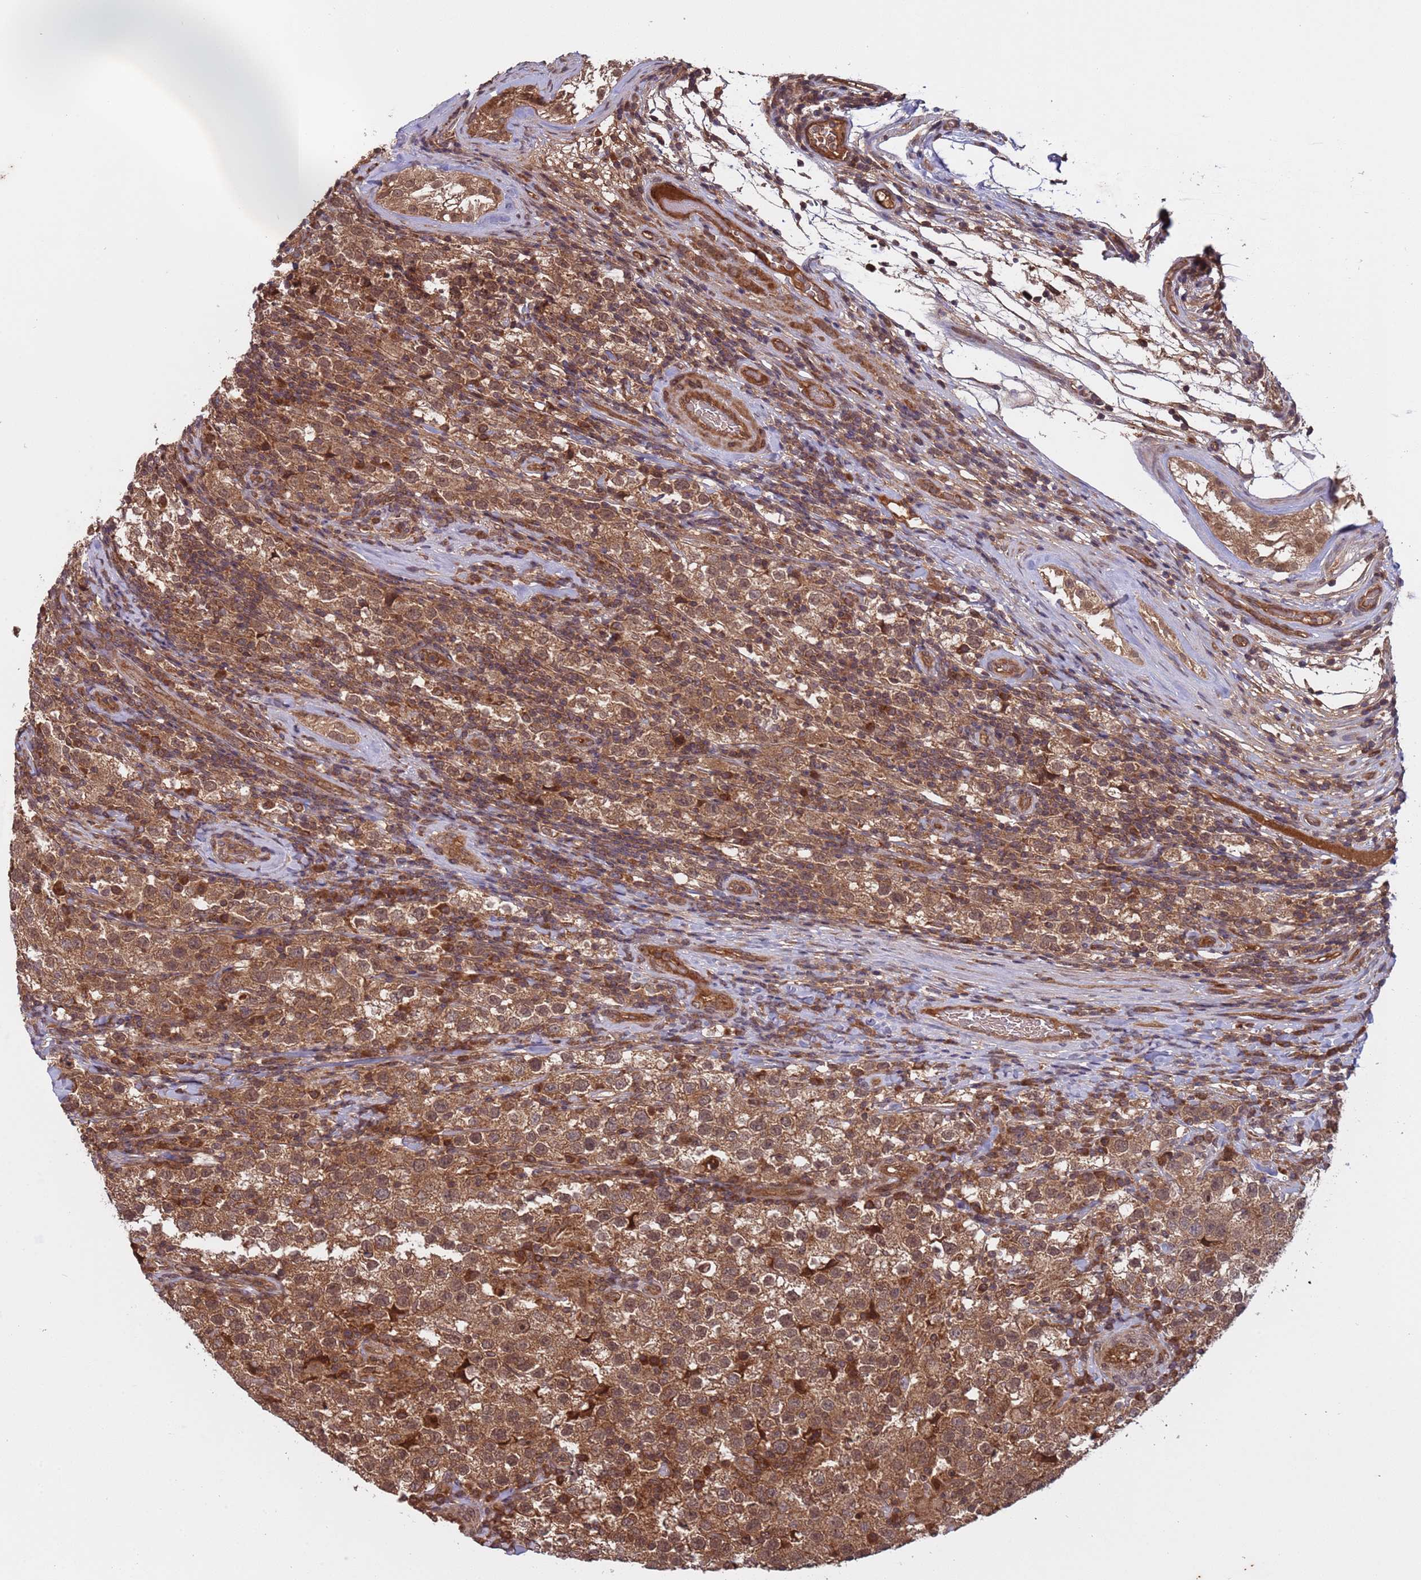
{"staining": {"intensity": "moderate", "quantity": ">75%", "location": "cytoplasmic/membranous,nuclear"}, "tissue": "testis cancer", "cell_type": "Tumor cells", "image_type": "cancer", "snomed": [{"axis": "morphology", "description": "Seminoma, NOS"}, {"axis": "morphology", "description": "Carcinoma, Embryonal, NOS"}, {"axis": "topography", "description": "Testis"}], "caption": "This histopathology image exhibits immunohistochemistry staining of embryonal carcinoma (testis), with medium moderate cytoplasmic/membranous and nuclear staining in about >75% of tumor cells.", "gene": "ERI1", "patient": {"sex": "male", "age": 41}}